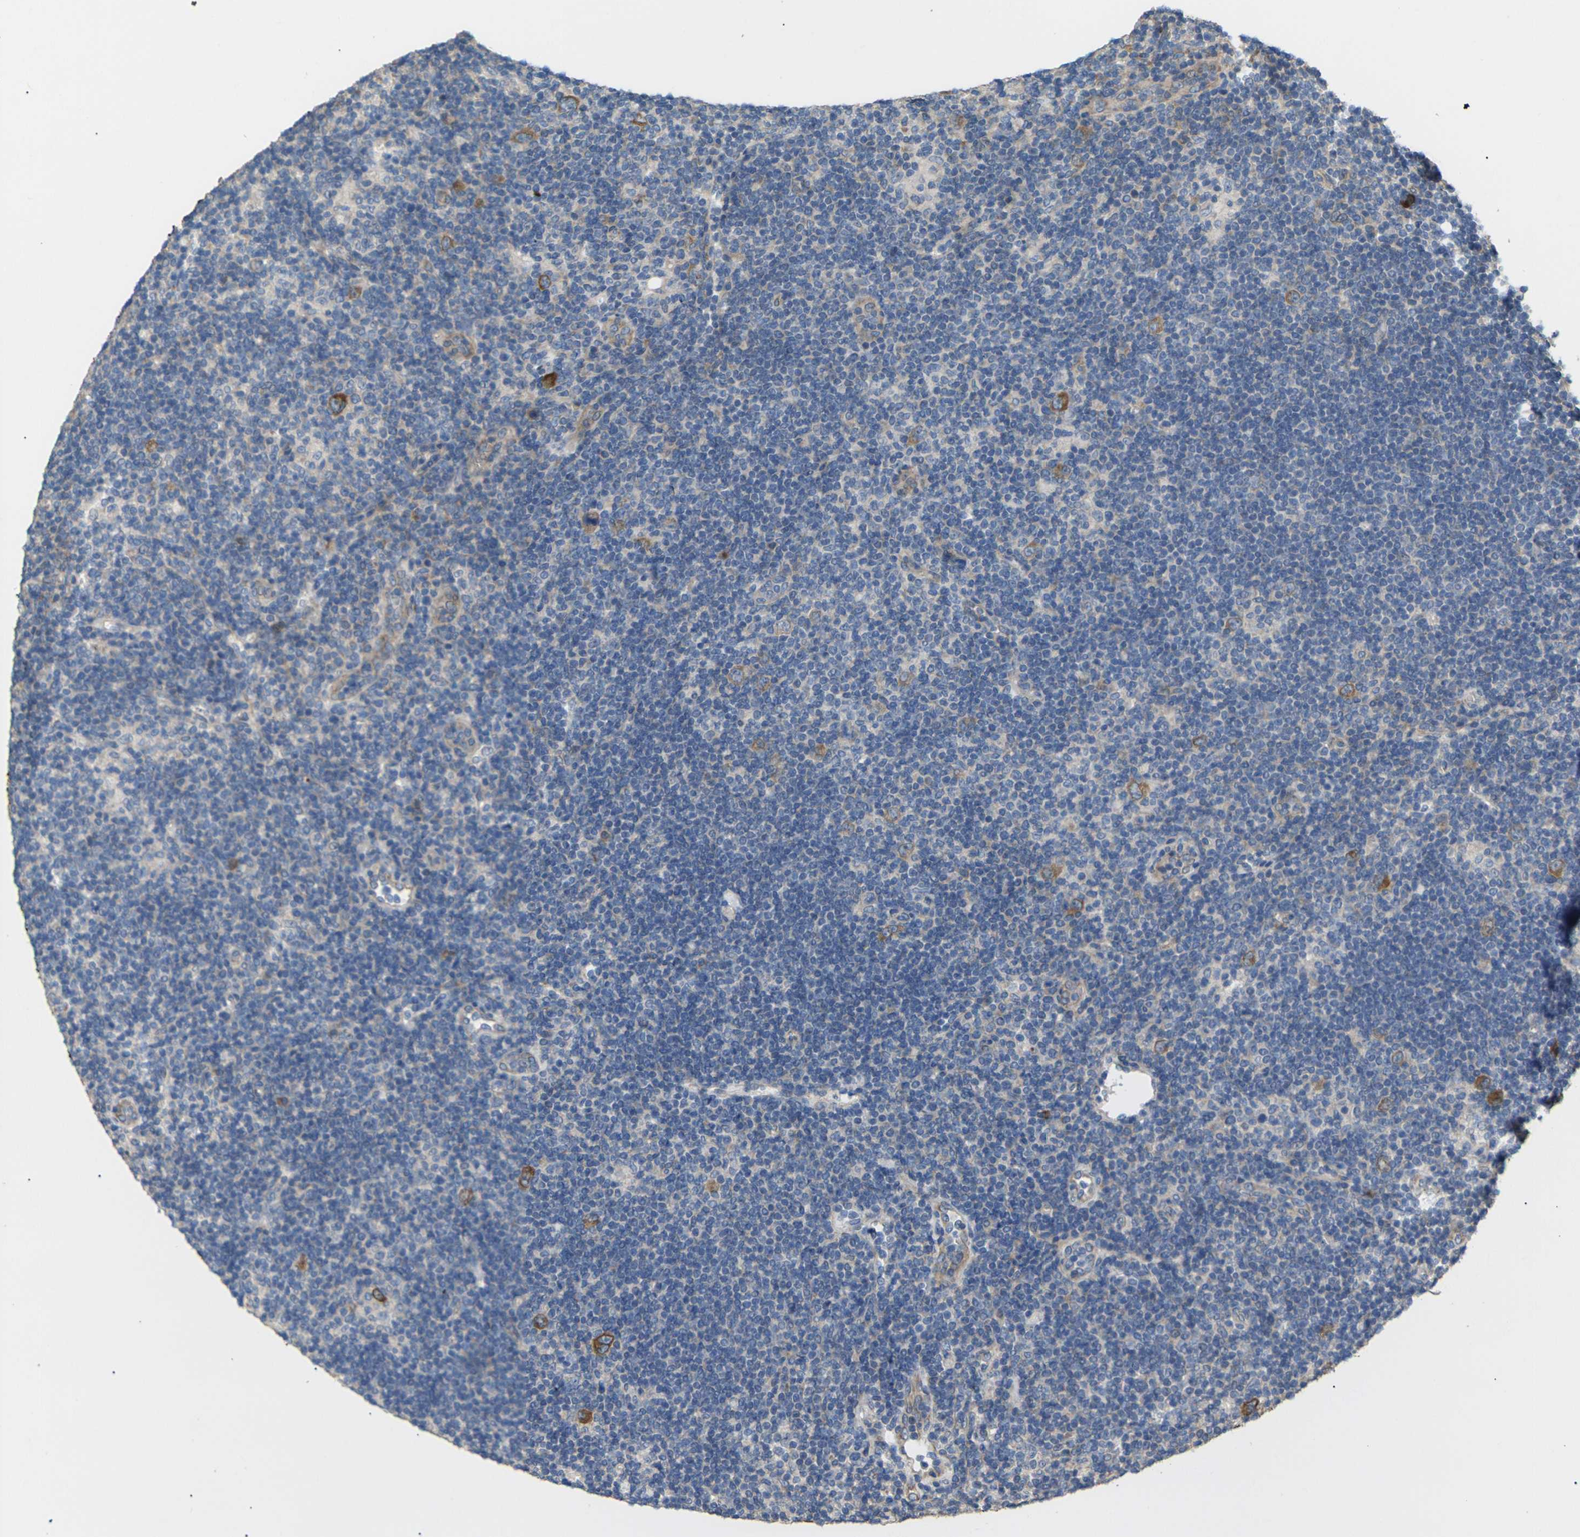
{"staining": {"intensity": "moderate", "quantity": ">75%", "location": "cytoplasmic/membranous"}, "tissue": "lymphoma", "cell_type": "Tumor cells", "image_type": "cancer", "snomed": [{"axis": "morphology", "description": "Hodgkin's disease, NOS"}, {"axis": "topography", "description": "Lymph node"}], "caption": "Immunohistochemical staining of lymphoma demonstrates medium levels of moderate cytoplasmic/membranous protein expression in approximately >75% of tumor cells. The staining was performed using DAB, with brown indicating positive protein expression. Nuclei are stained blue with hematoxylin.", "gene": "KLHDC8B", "patient": {"sex": "female", "age": 57}}